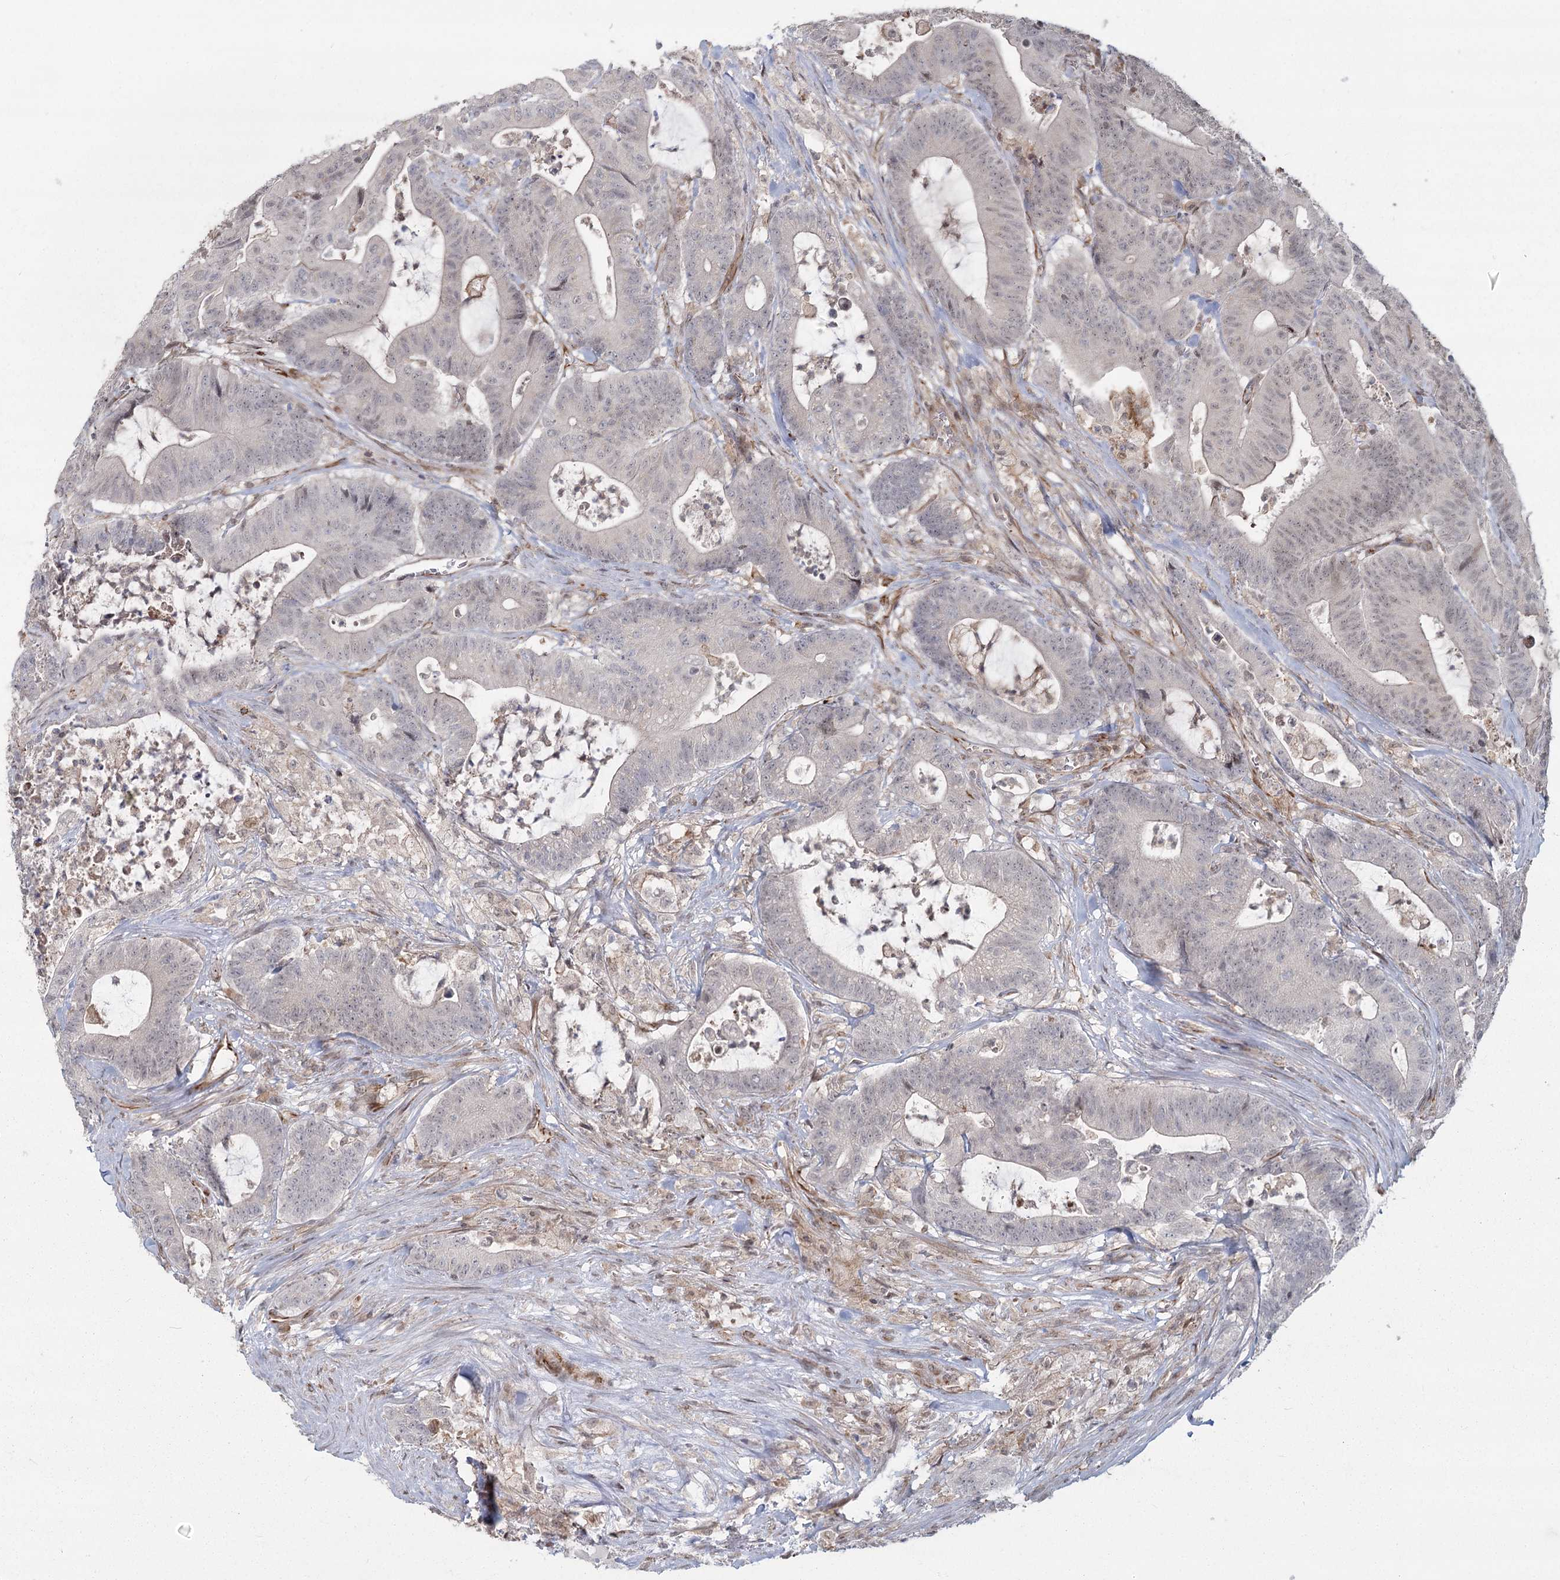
{"staining": {"intensity": "negative", "quantity": "none", "location": "none"}, "tissue": "colorectal cancer", "cell_type": "Tumor cells", "image_type": "cancer", "snomed": [{"axis": "morphology", "description": "Adenocarcinoma, NOS"}, {"axis": "topography", "description": "Colon"}], "caption": "This image is of adenocarcinoma (colorectal) stained with immunohistochemistry to label a protein in brown with the nuclei are counter-stained blue. There is no staining in tumor cells. (DAB (3,3'-diaminobenzidine) immunohistochemistry (IHC) visualized using brightfield microscopy, high magnification).", "gene": "AP2M1", "patient": {"sex": "female", "age": 84}}